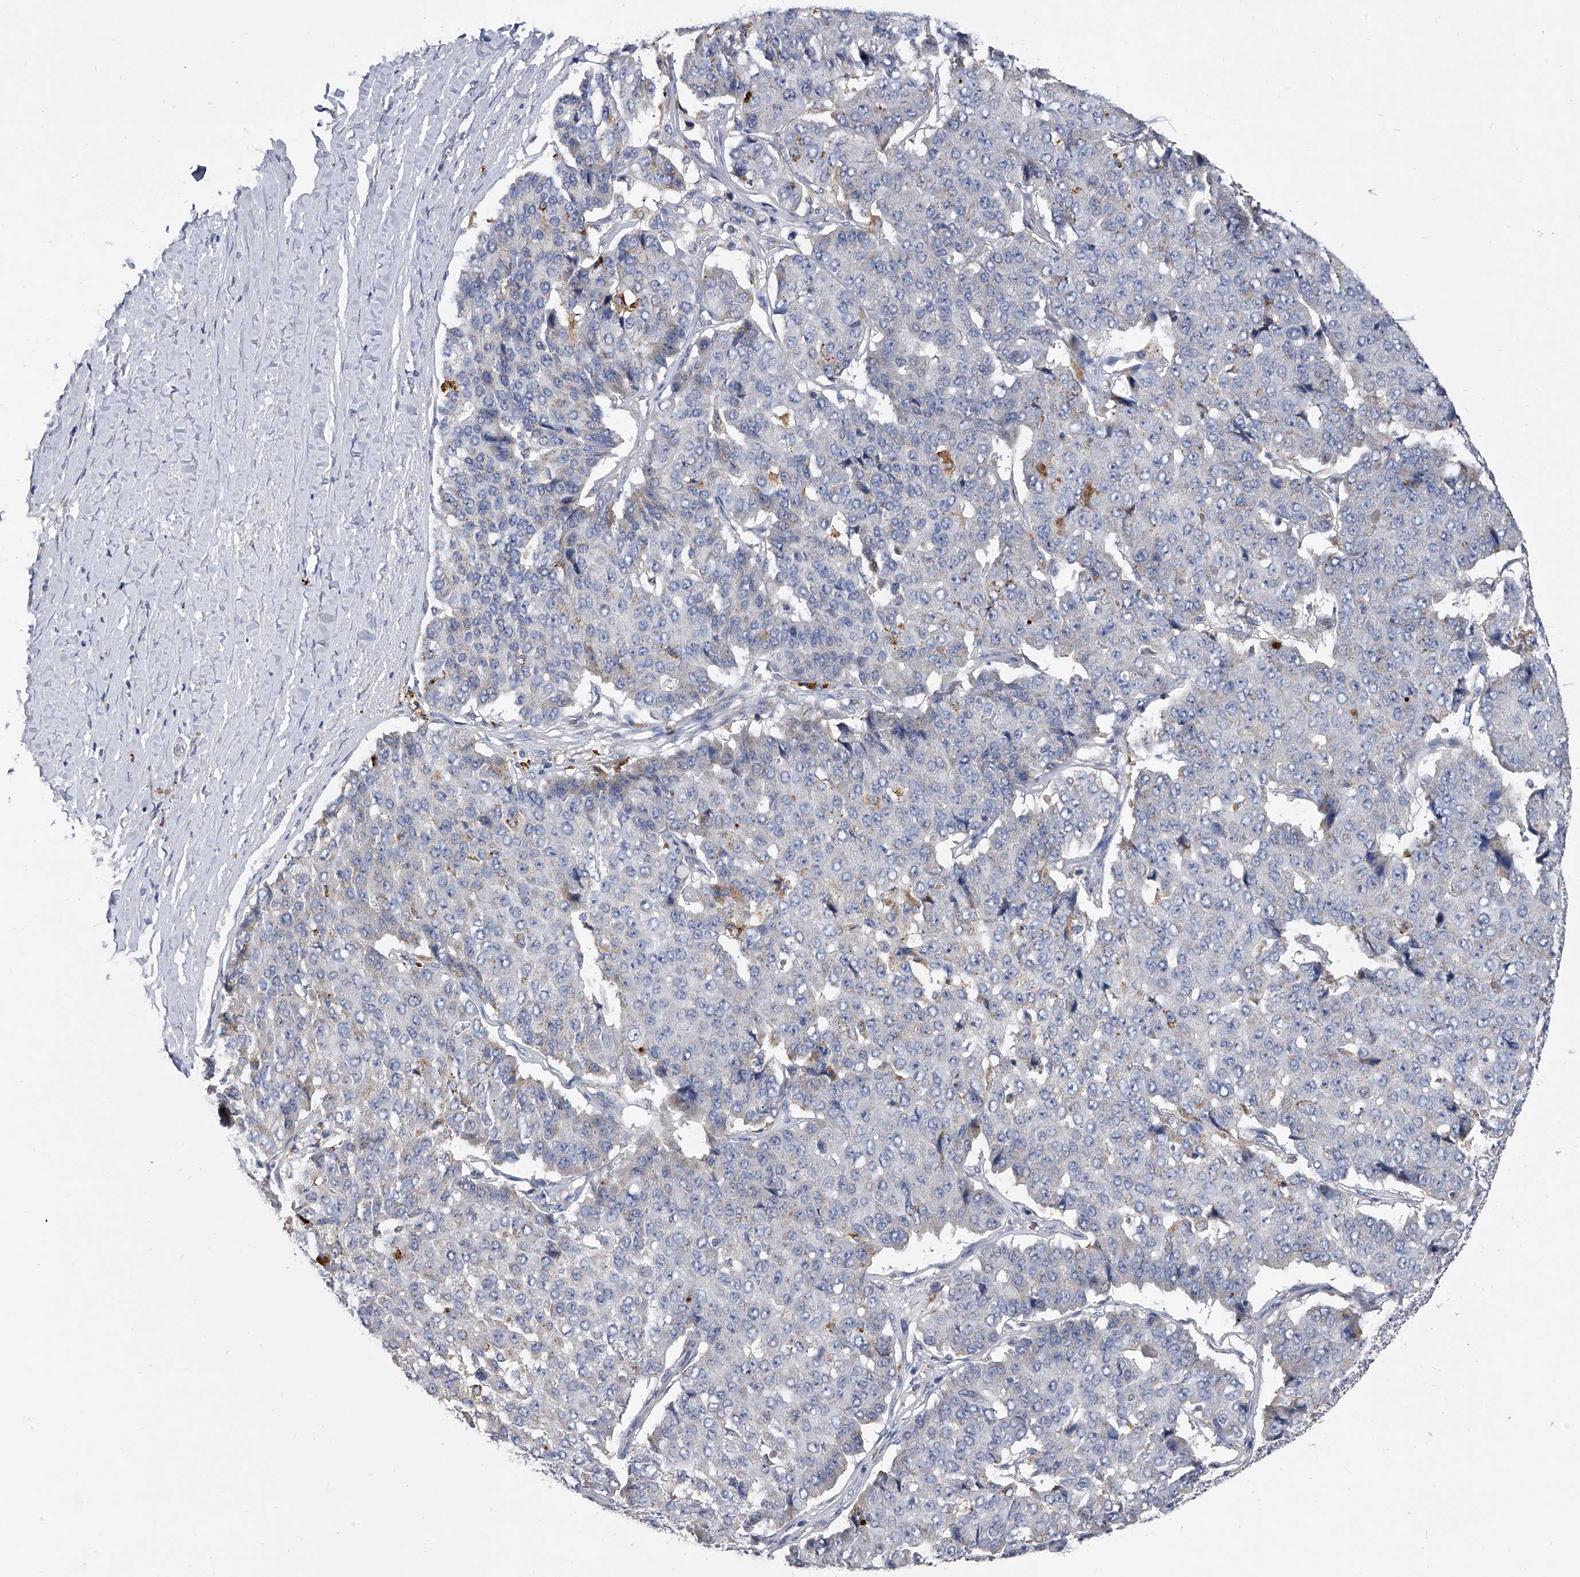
{"staining": {"intensity": "negative", "quantity": "none", "location": "none"}, "tissue": "pancreatic cancer", "cell_type": "Tumor cells", "image_type": "cancer", "snomed": [{"axis": "morphology", "description": "Adenocarcinoma, NOS"}, {"axis": "topography", "description": "Pancreas"}], "caption": "Immunohistochemical staining of human pancreatic cancer reveals no significant positivity in tumor cells. (Immunohistochemistry, brightfield microscopy, high magnification).", "gene": "SPP1", "patient": {"sex": "male", "age": 50}}